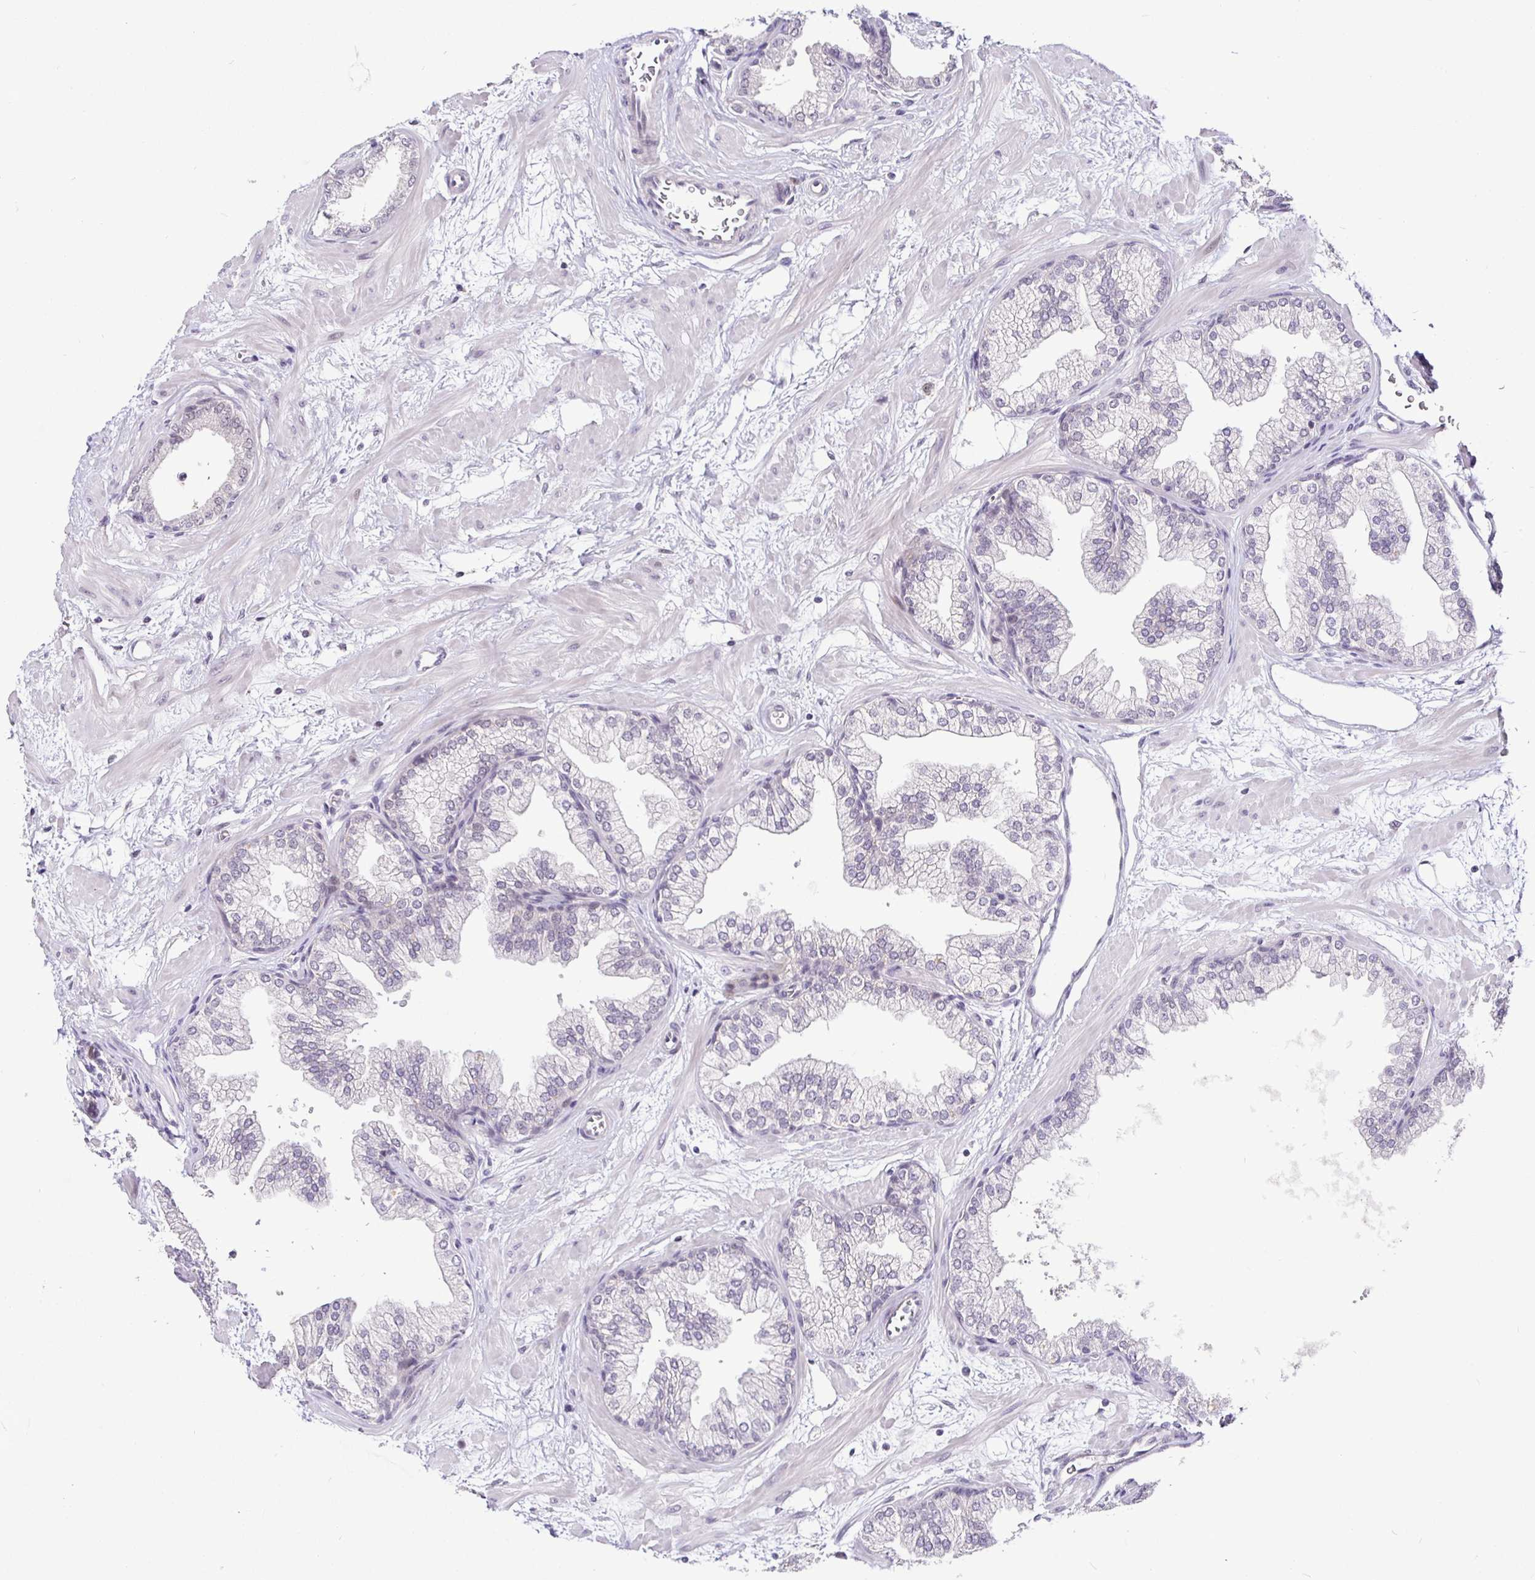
{"staining": {"intensity": "negative", "quantity": "none", "location": "none"}, "tissue": "prostate", "cell_type": "Glandular cells", "image_type": "normal", "snomed": [{"axis": "morphology", "description": "Normal tissue, NOS"}, {"axis": "topography", "description": "Prostate"}], "caption": "A photomicrograph of prostate stained for a protein reveals no brown staining in glandular cells. (Brightfield microscopy of DAB (3,3'-diaminobenzidine) immunohistochemistry (IHC) at high magnification).", "gene": "NUP188", "patient": {"sex": "male", "age": 37}}